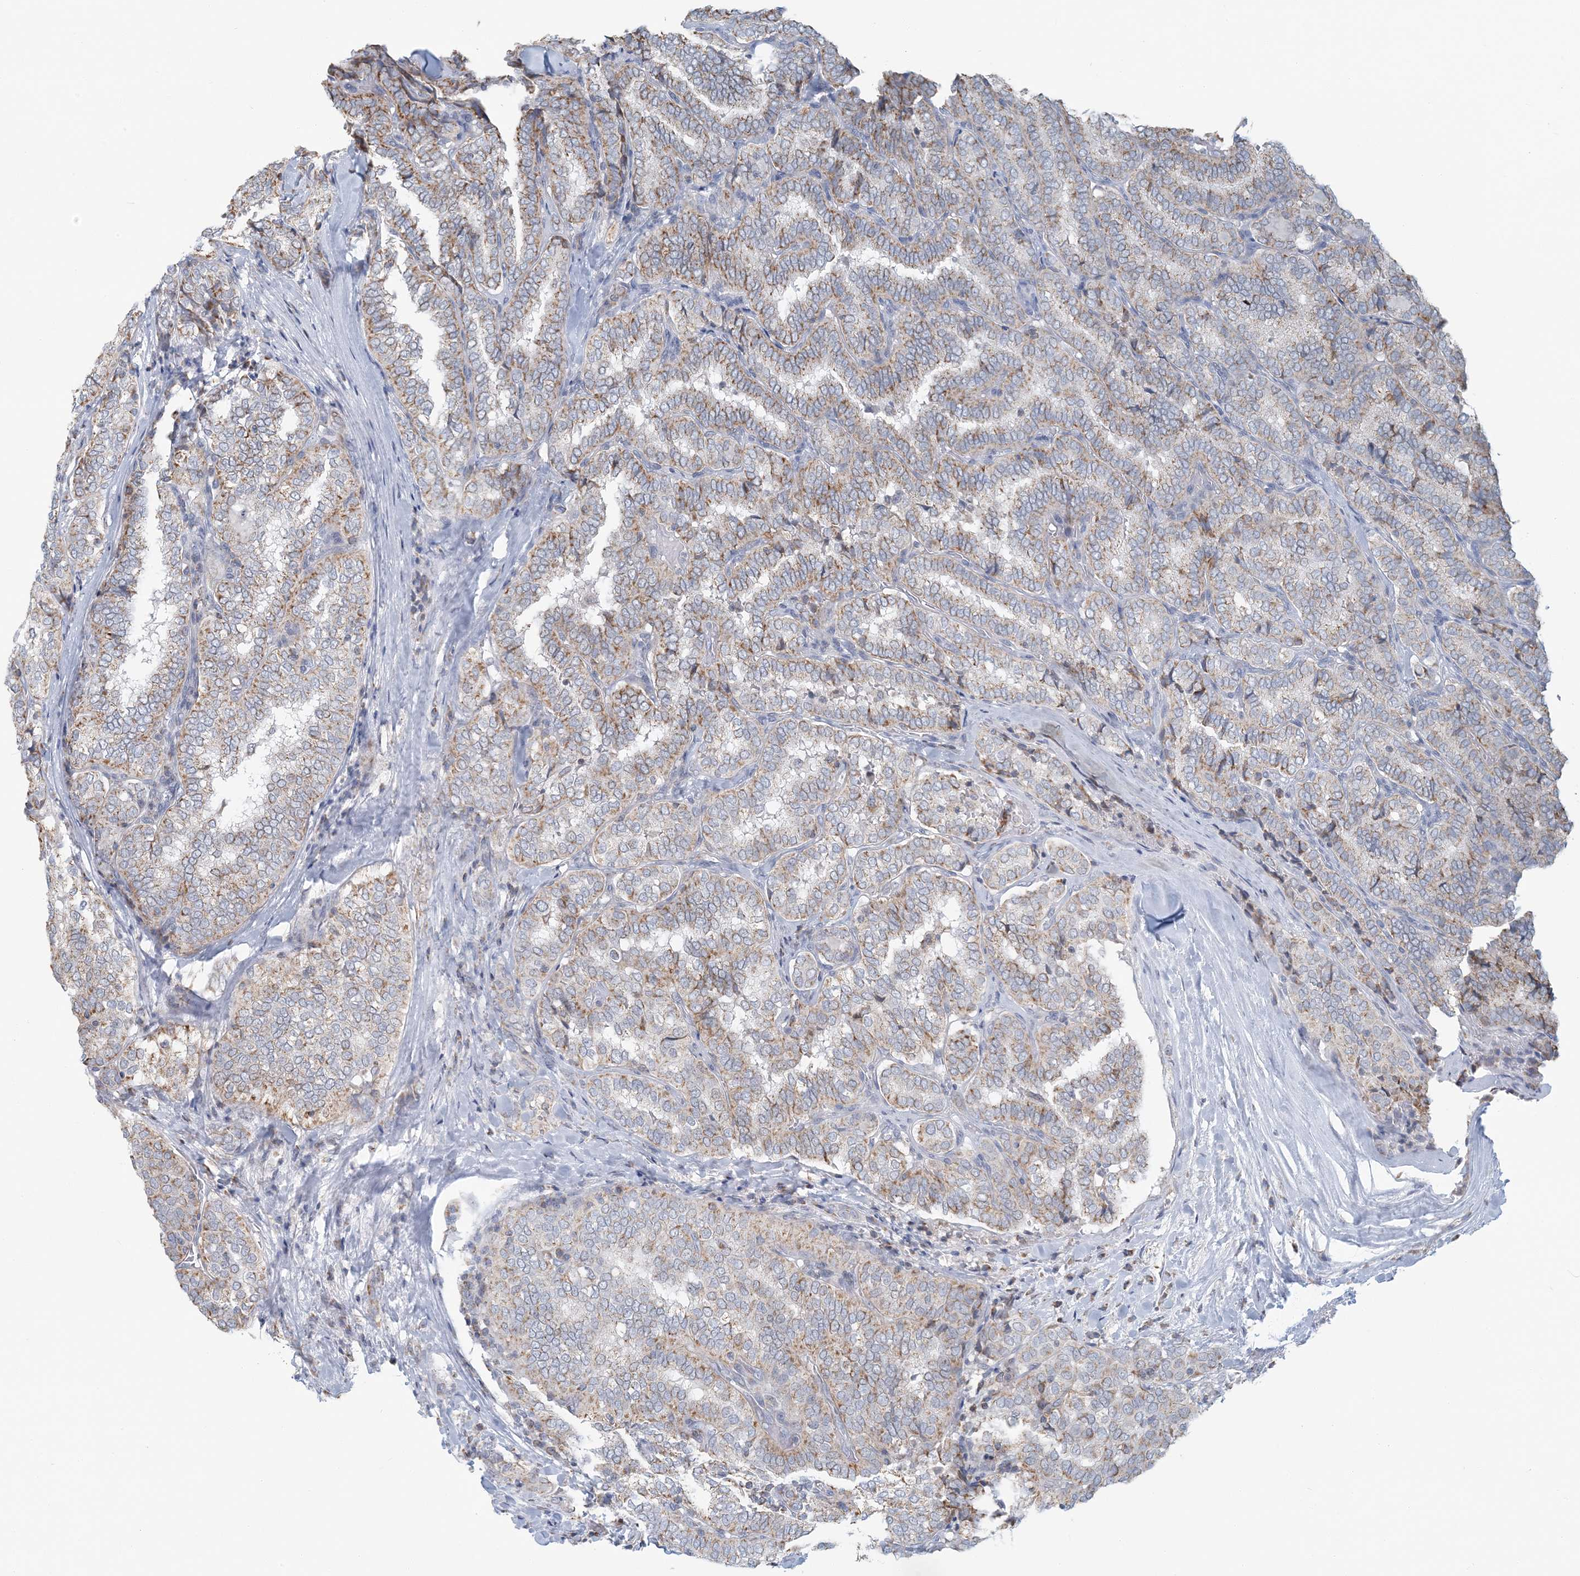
{"staining": {"intensity": "moderate", "quantity": "<25%", "location": "cytoplasmic/membranous"}, "tissue": "thyroid cancer", "cell_type": "Tumor cells", "image_type": "cancer", "snomed": [{"axis": "morphology", "description": "Normal tissue, NOS"}, {"axis": "morphology", "description": "Papillary adenocarcinoma, NOS"}, {"axis": "topography", "description": "Thyroid gland"}], "caption": "IHC of papillary adenocarcinoma (thyroid) demonstrates low levels of moderate cytoplasmic/membranous expression in approximately <25% of tumor cells. The protein is shown in brown color, while the nuclei are stained blue.", "gene": "BDH1", "patient": {"sex": "female", "age": 30}}